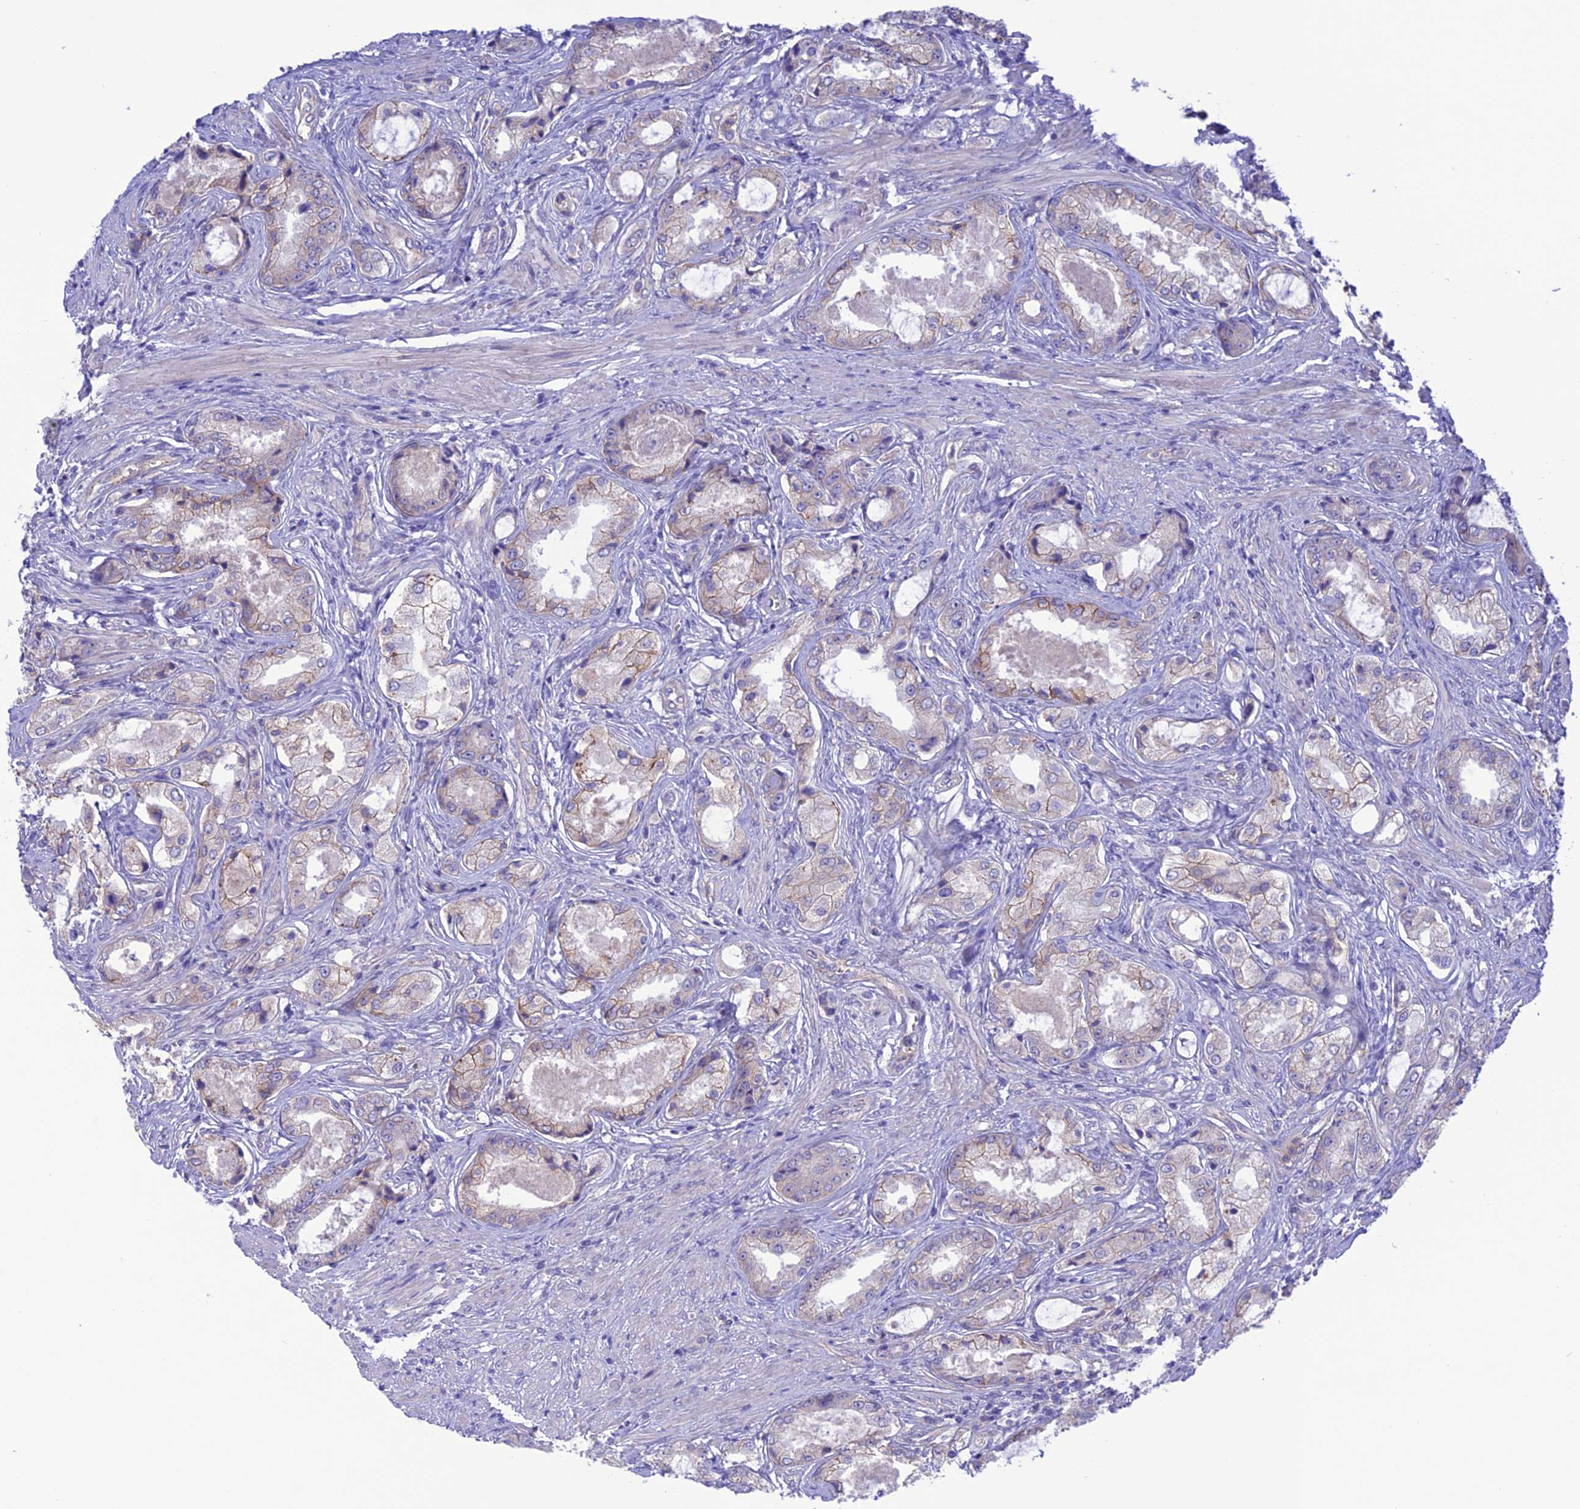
{"staining": {"intensity": "moderate", "quantity": "<25%", "location": "cytoplasmic/membranous"}, "tissue": "prostate cancer", "cell_type": "Tumor cells", "image_type": "cancer", "snomed": [{"axis": "morphology", "description": "Adenocarcinoma, Low grade"}, {"axis": "topography", "description": "Prostate"}], "caption": "The image exhibits staining of prostate cancer (adenocarcinoma (low-grade)), revealing moderate cytoplasmic/membranous protein positivity (brown color) within tumor cells.", "gene": "CHSY3", "patient": {"sex": "male", "age": 68}}